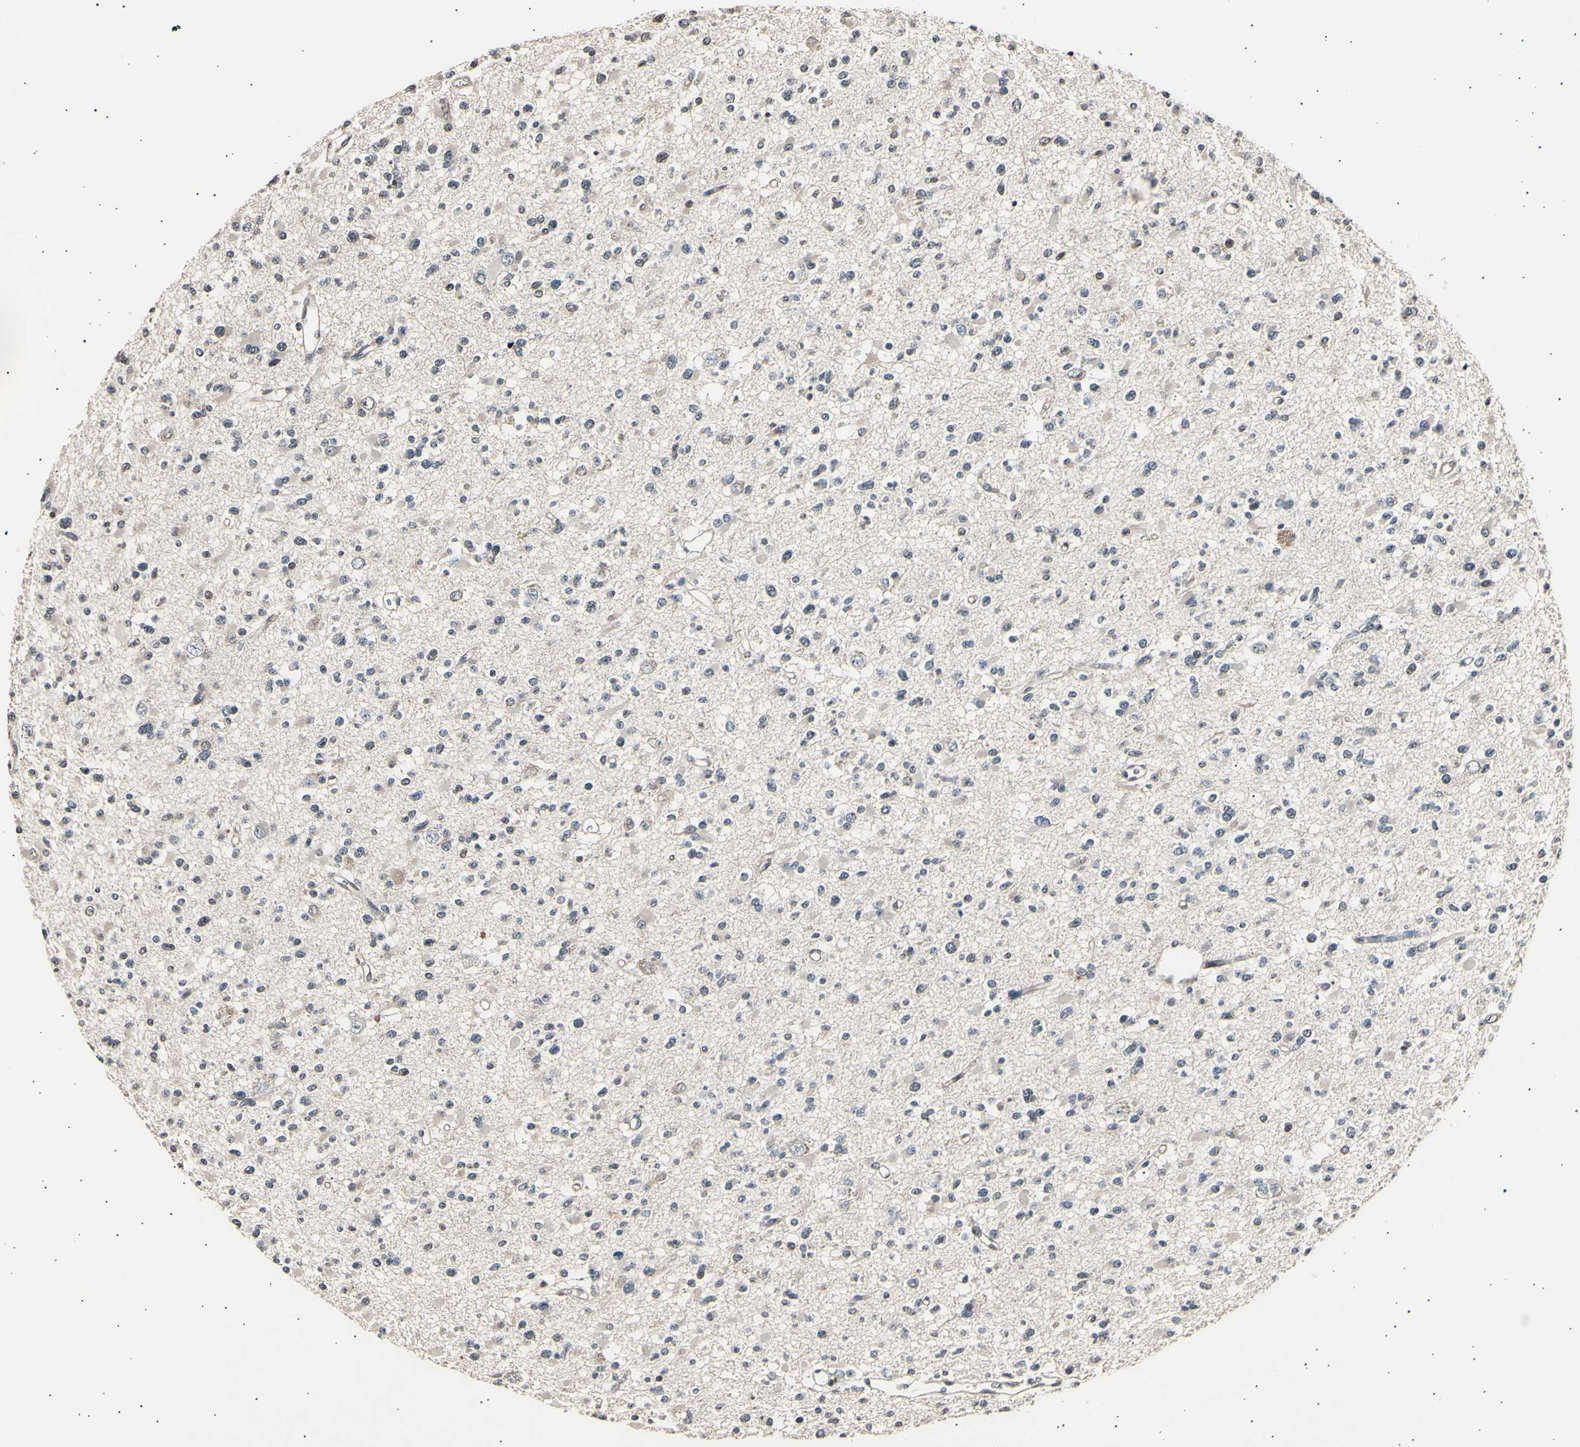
{"staining": {"intensity": "negative", "quantity": "none", "location": "none"}, "tissue": "glioma", "cell_type": "Tumor cells", "image_type": "cancer", "snomed": [{"axis": "morphology", "description": "Glioma, malignant, Low grade"}, {"axis": "topography", "description": "Brain"}], "caption": "The IHC histopathology image has no significant expression in tumor cells of glioma tissue.", "gene": "AK1", "patient": {"sex": "female", "age": 22}}